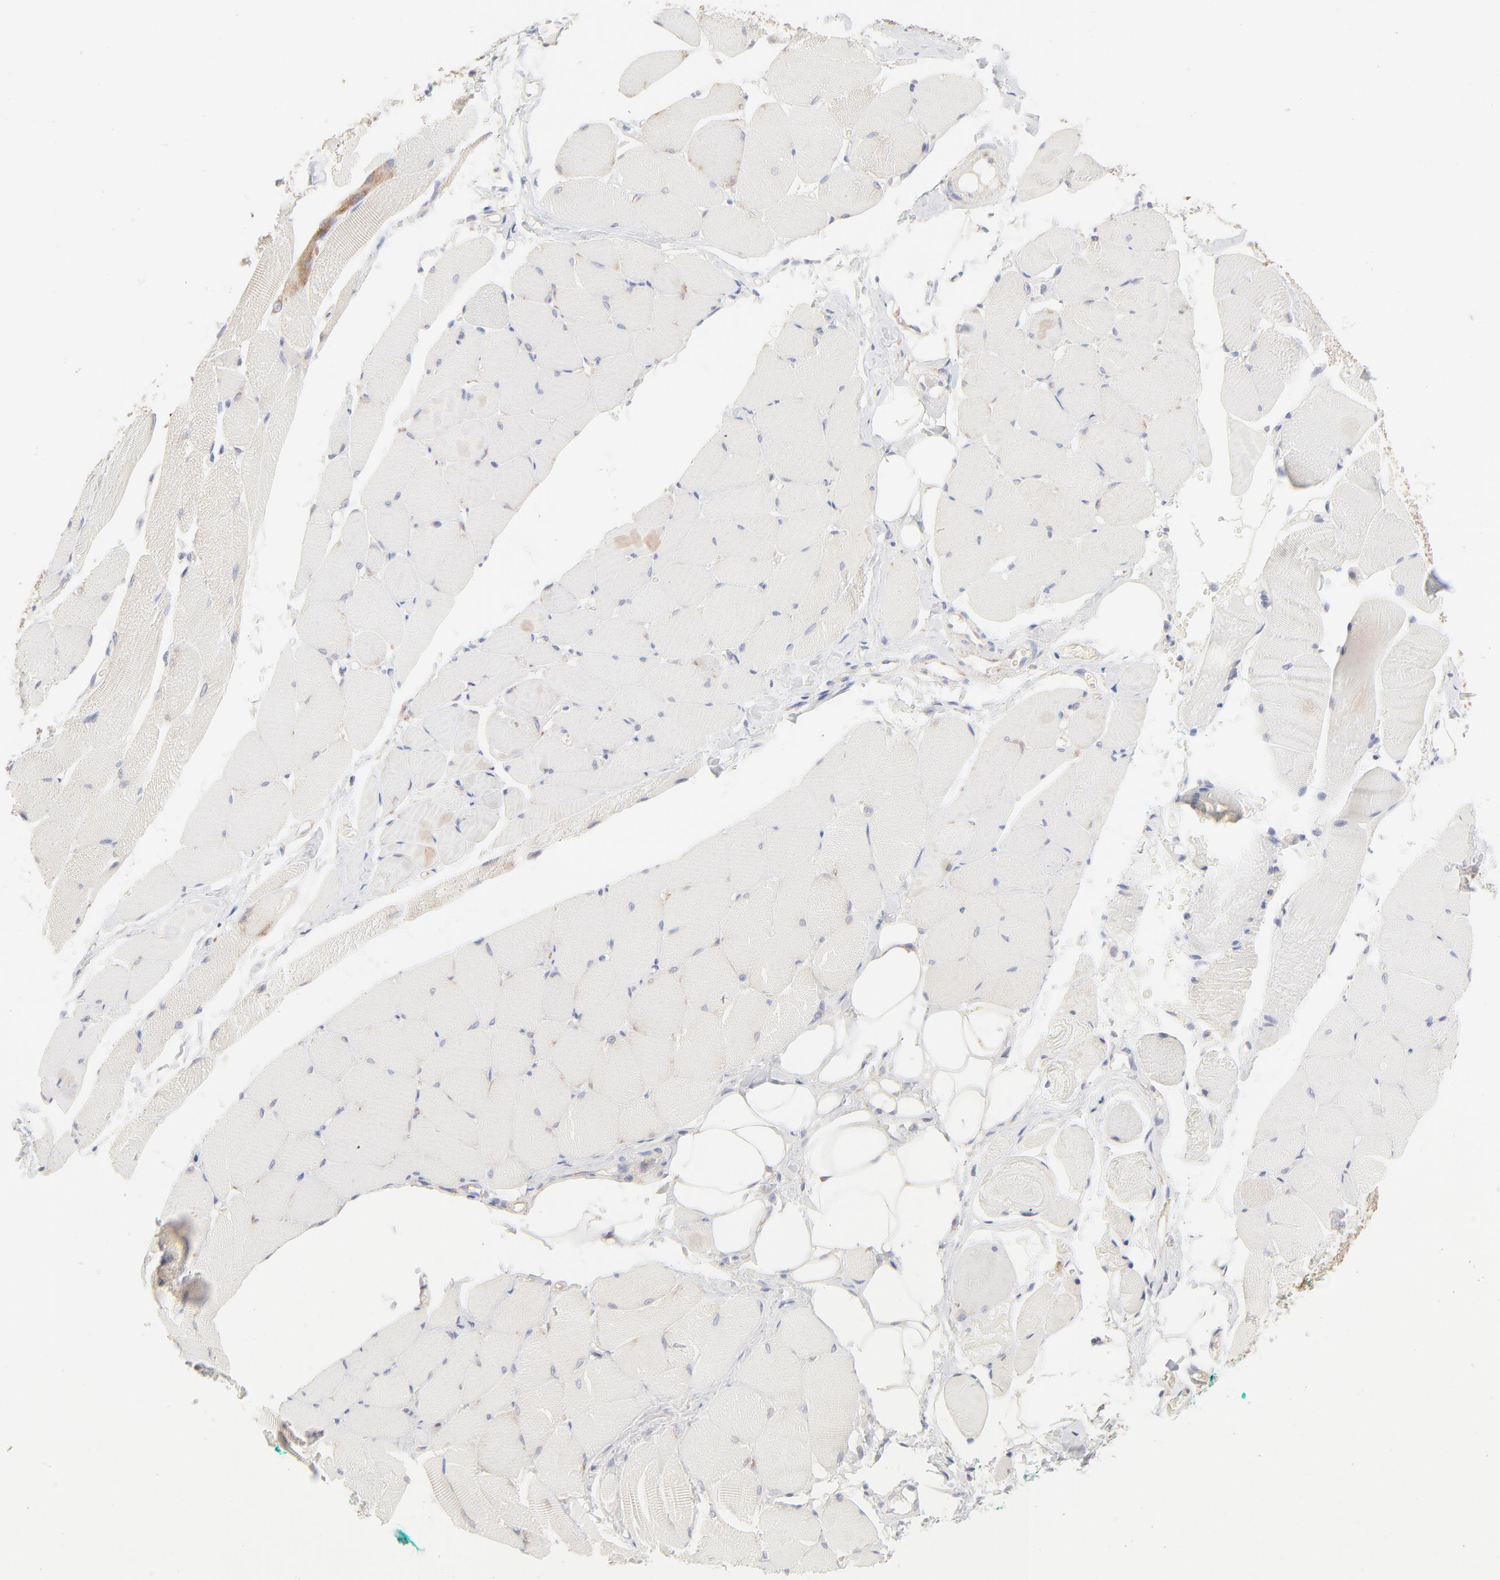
{"staining": {"intensity": "negative", "quantity": "none", "location": "none"}, "tissue": "skeletal muscle", "cell_type": "Myocytes", "image_type": "normal", "snomed": [{"axis": "morphology", "description": "Normal tissue, NOS"}, {"axis": "topography", "description": "Skeletal muscle"}, {"axis": "topography", "description": "Peripheral nerve tissue"}], "caption": "The image demonstrates no staining of myocytes in normal skeletal muscle.", "gene": "RPS21", "patient": {"sex": "female", "age": 84}}